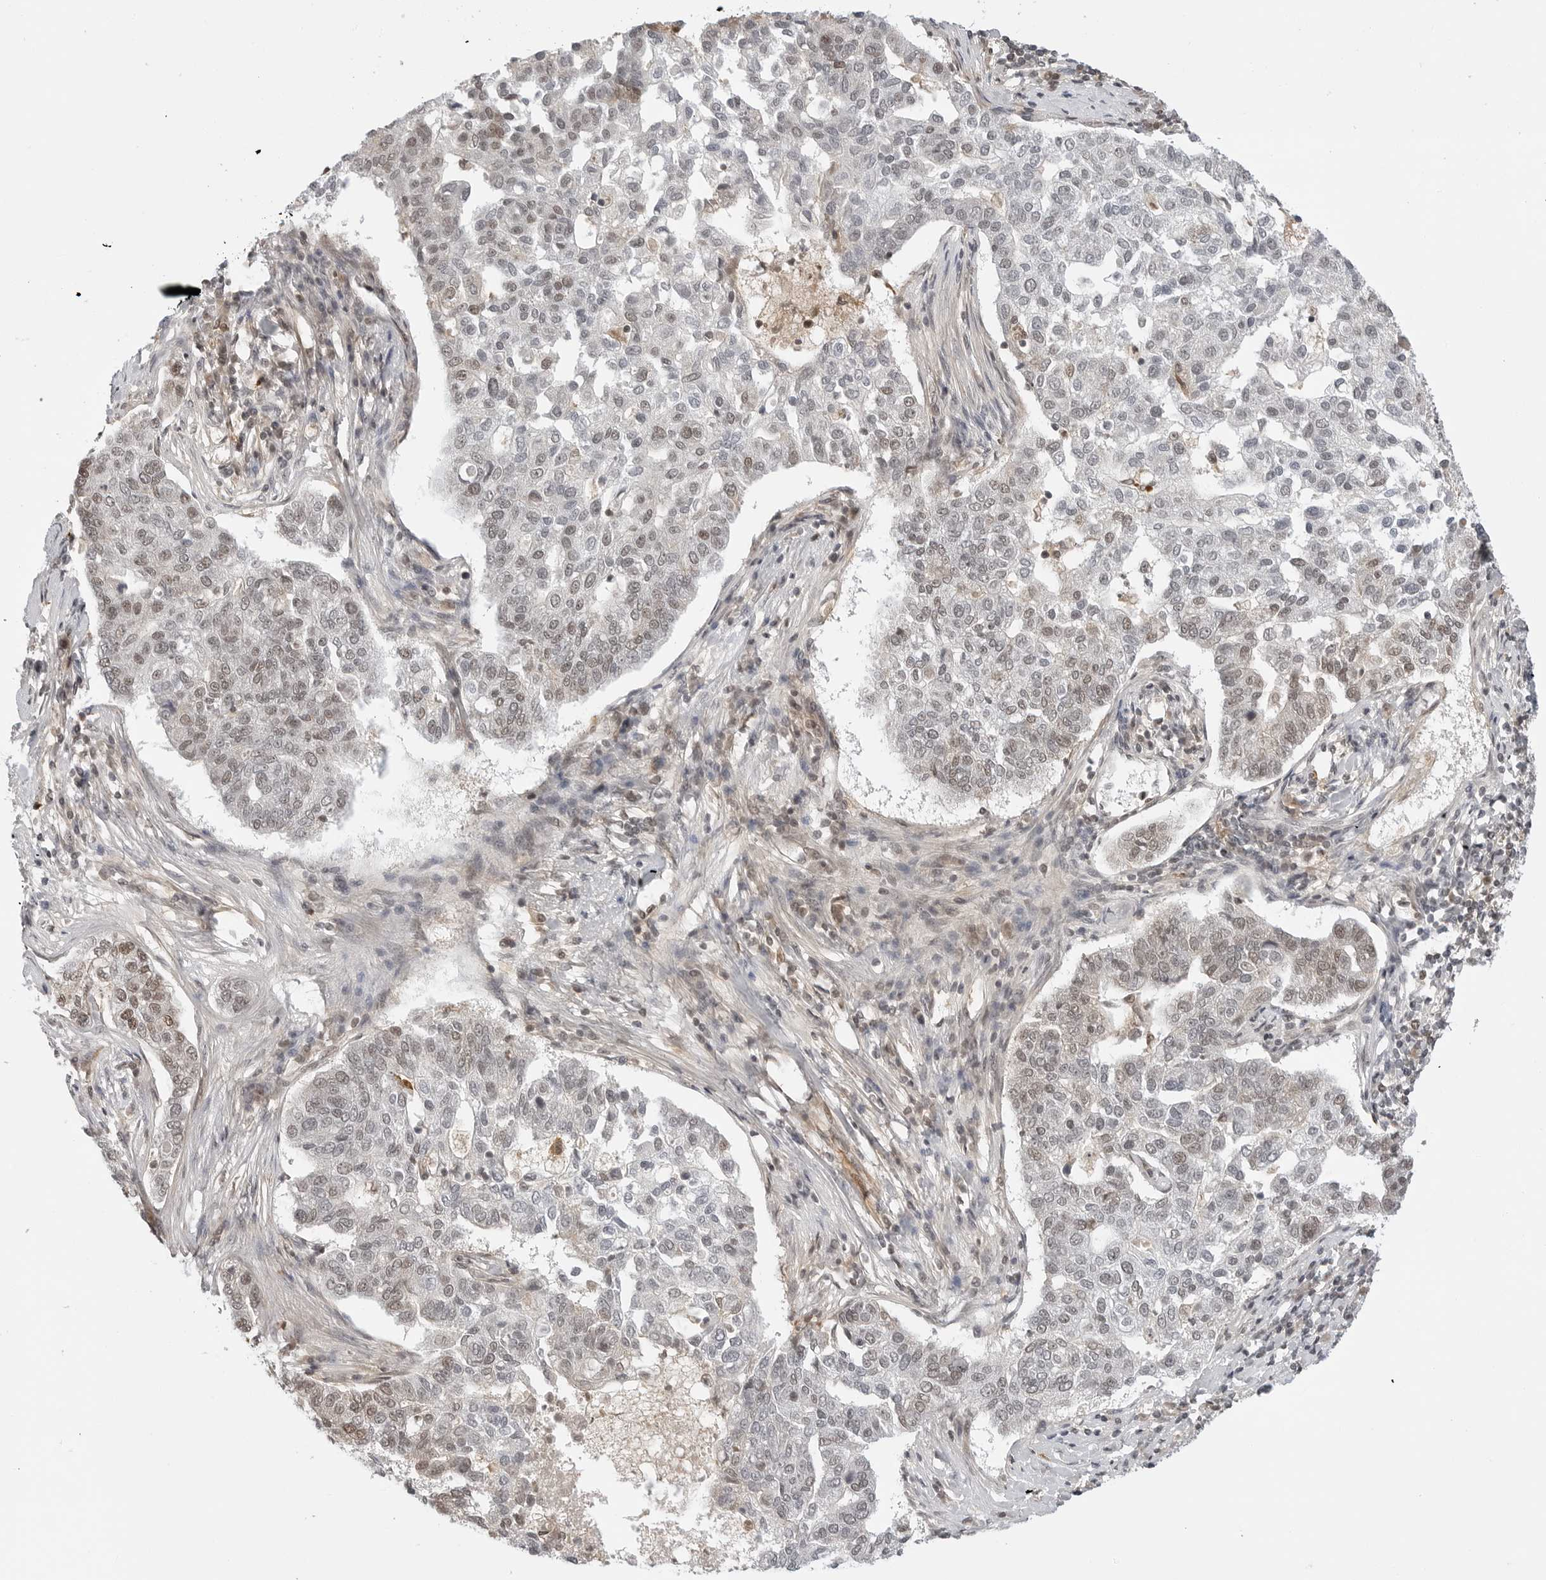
{"staining": {"intensity": "weak", "quantity": "25%-75%", "location": "nuclear"}, "tissue": "pancreatic cancer", "cell_type": "Tumor cells", "image_type": "cancer", "snomed": [{"axis": "morphology", "description": "Adenocarcinoma, NOS"}, {"axis": "topography", "description": "Pancreas"}], "caption": "Human pancreatic cancer (adenocarcinoma) stained with a protein marker reveals weak staining in tumor cells.", "gene": "C8orf33", "patient": {"sex": "female", "age": 61}}